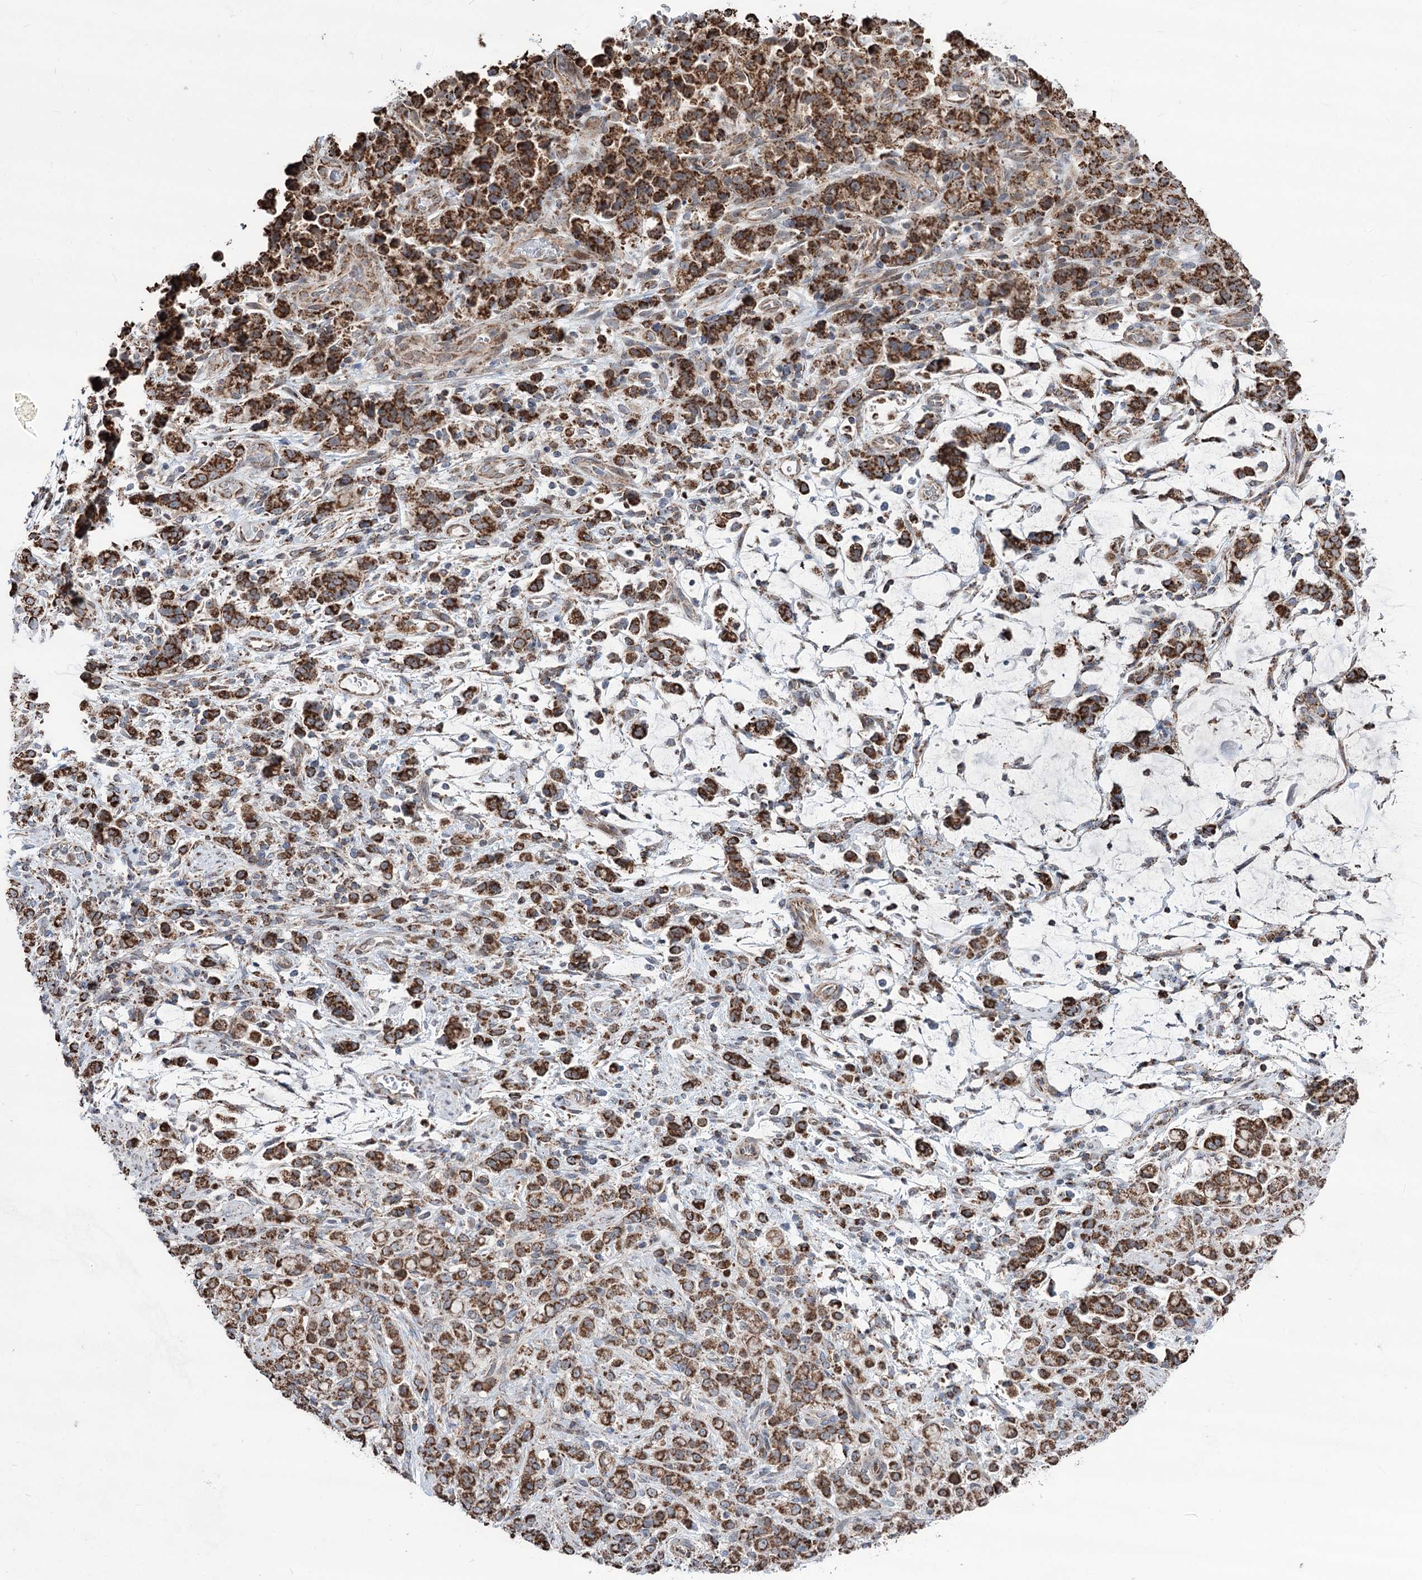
{"staining": {"intensity": "strong", "quantity": ">75%", "location": "cytoplasmic/membranous"}, "tissue": "stomach cancer", "cell_type": "Tumor cells", "image_type": "cancer", "snomed": [{"axis": "morphology", "description": "Adenocarcinoma, NOS"}, {"axis": "topography", "description": "Stomach"}], "caption": "Immunohistochemical staining of stomach cancer shows high levels of strong cytoplasmic/membranous protein positivity in about >75% of tumor cells.", "gene": "CREB3L4", "patient": {"sex": "female", "age": 60}}